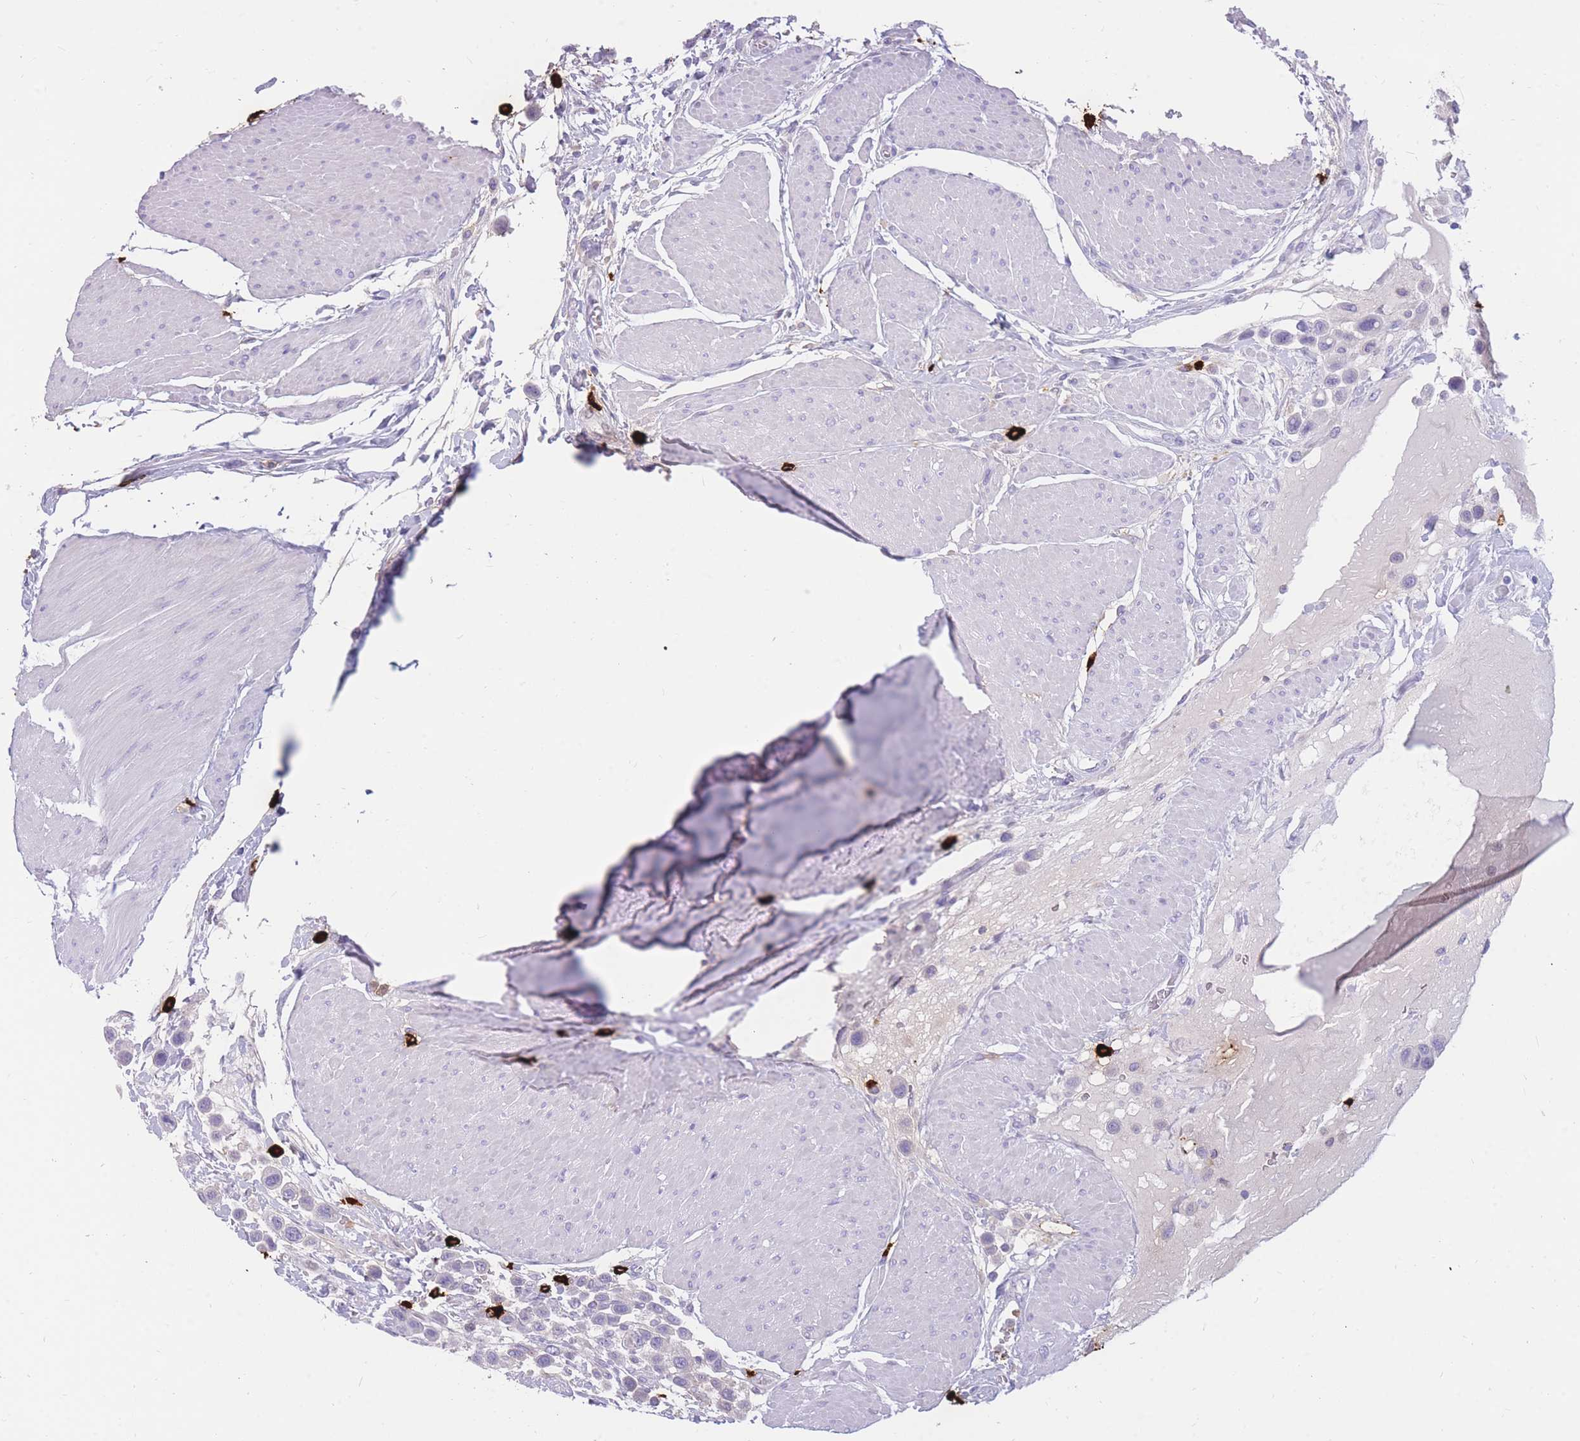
{"staining": {"intensity": "weak", "quantity": "<25%", "location": "cytoplasmic/membranous"}, "tissue": "urothelial cancer", "cell_type": "Tumor cells", "image_type": "cancer", "snomed": [{"axis": "morphology", "description": "Urothelial carcinoma, High grade"}, {"axis": "topography", "description": "Urinary bladder"}], "caption": "High magnification brightfield microscopy of urothelial carcinoma (high-grade) stained with DAB (3,3'-diaminobenzidine) (brown) and counterstained with hematoxylin (blue): tumor cells show no significant expression.", "gene": "TPSAB1", "patient": {"sex": "male", "age": 50}}